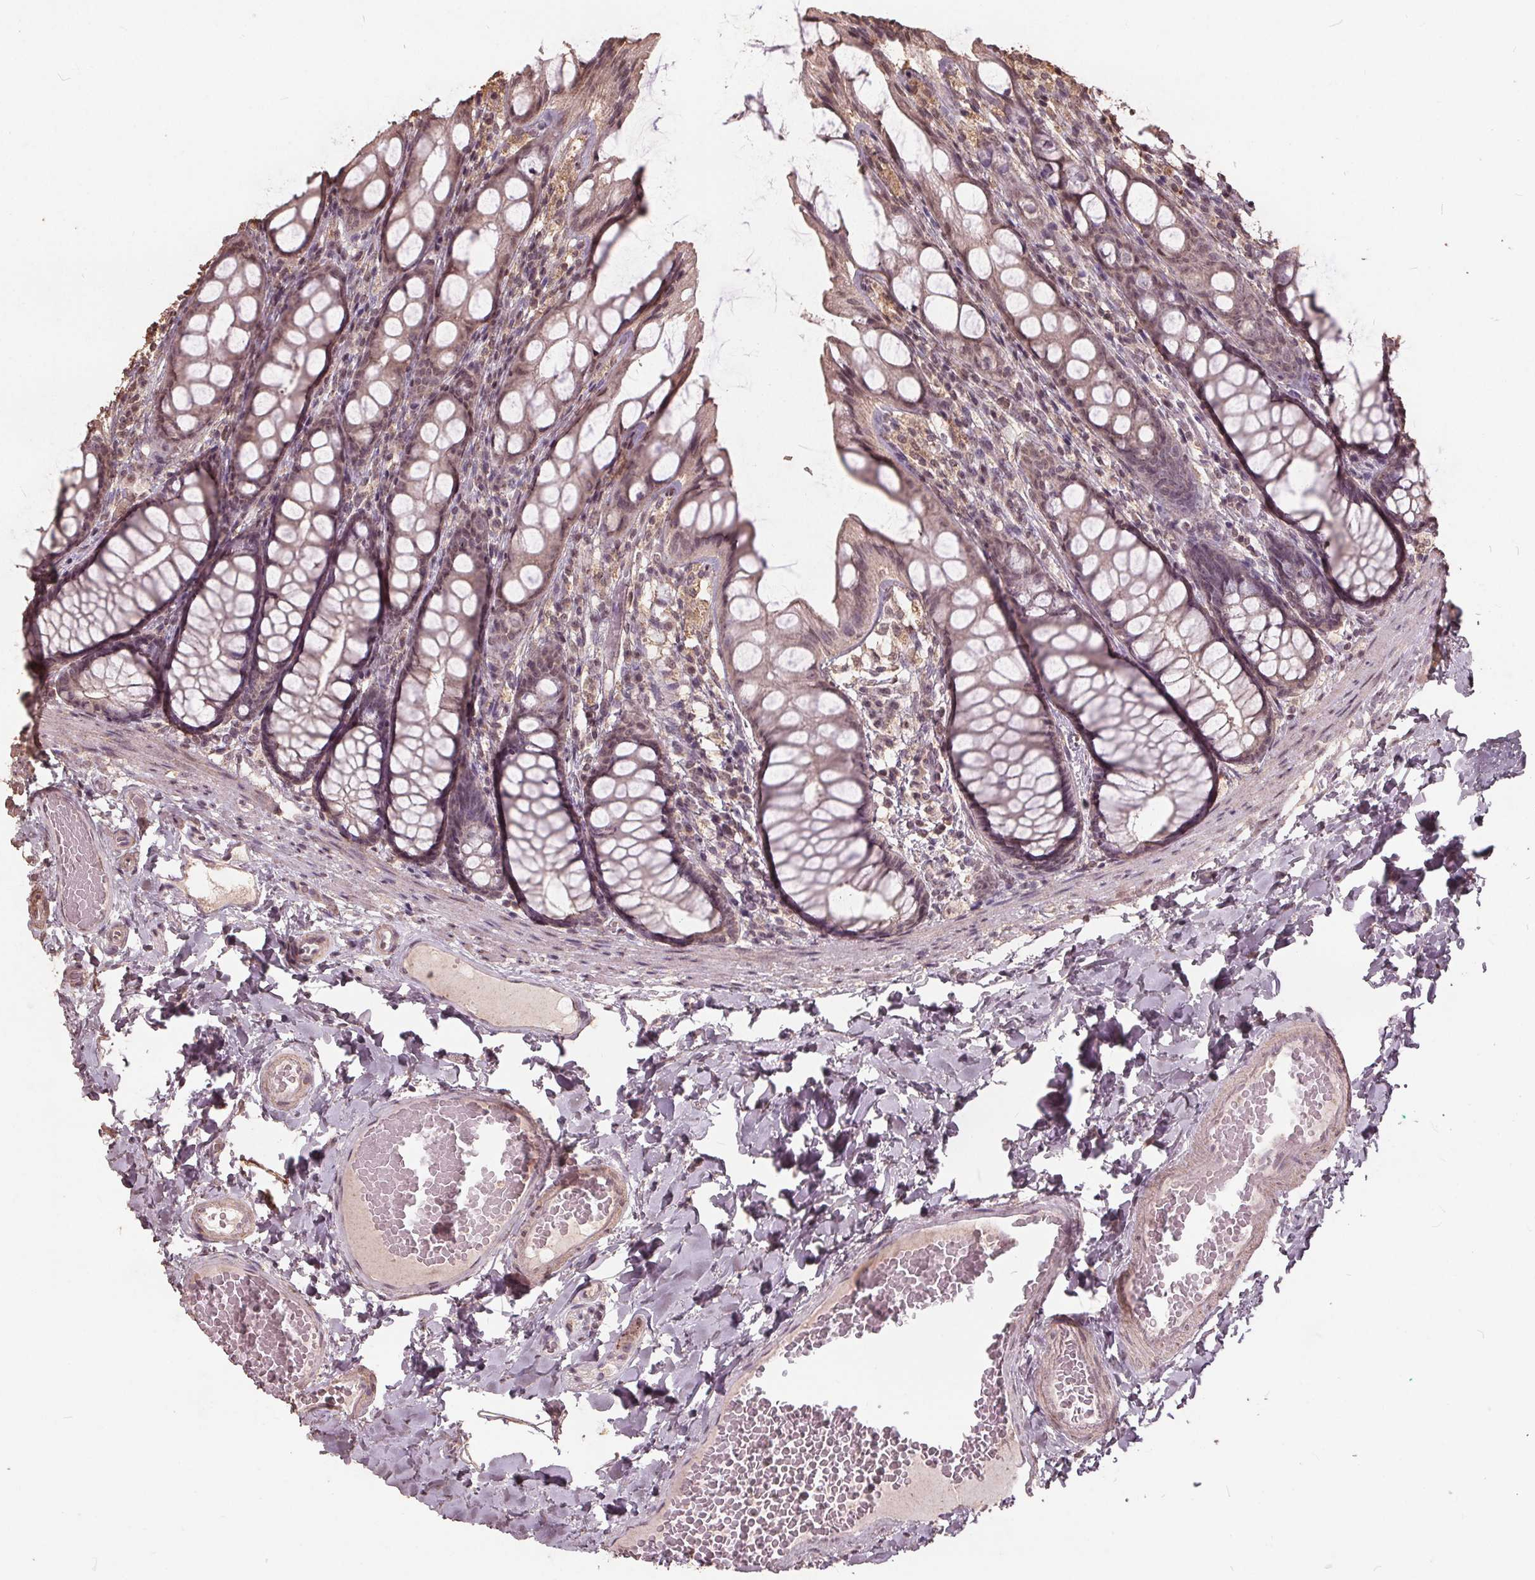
{"staining": {"intensity": "weak", "quantity": "25%-75%", "location": "nuclear"}, "tissue": "colon", "cell_type": "Endothelial cells", "image_type": "normal", "snomed": [{"axis": "morphology", "description": "Normal tissue, NOS"}, {"axis": "topography", "description": "Colon"}], "caption": "Unremarkable colon displays weak nuclear staining in about 25%-75% of endothelial cells, visualized by immunohistochemistry.", "gene": "DSG3", "patient": {"sex": "male", "age": 47}}